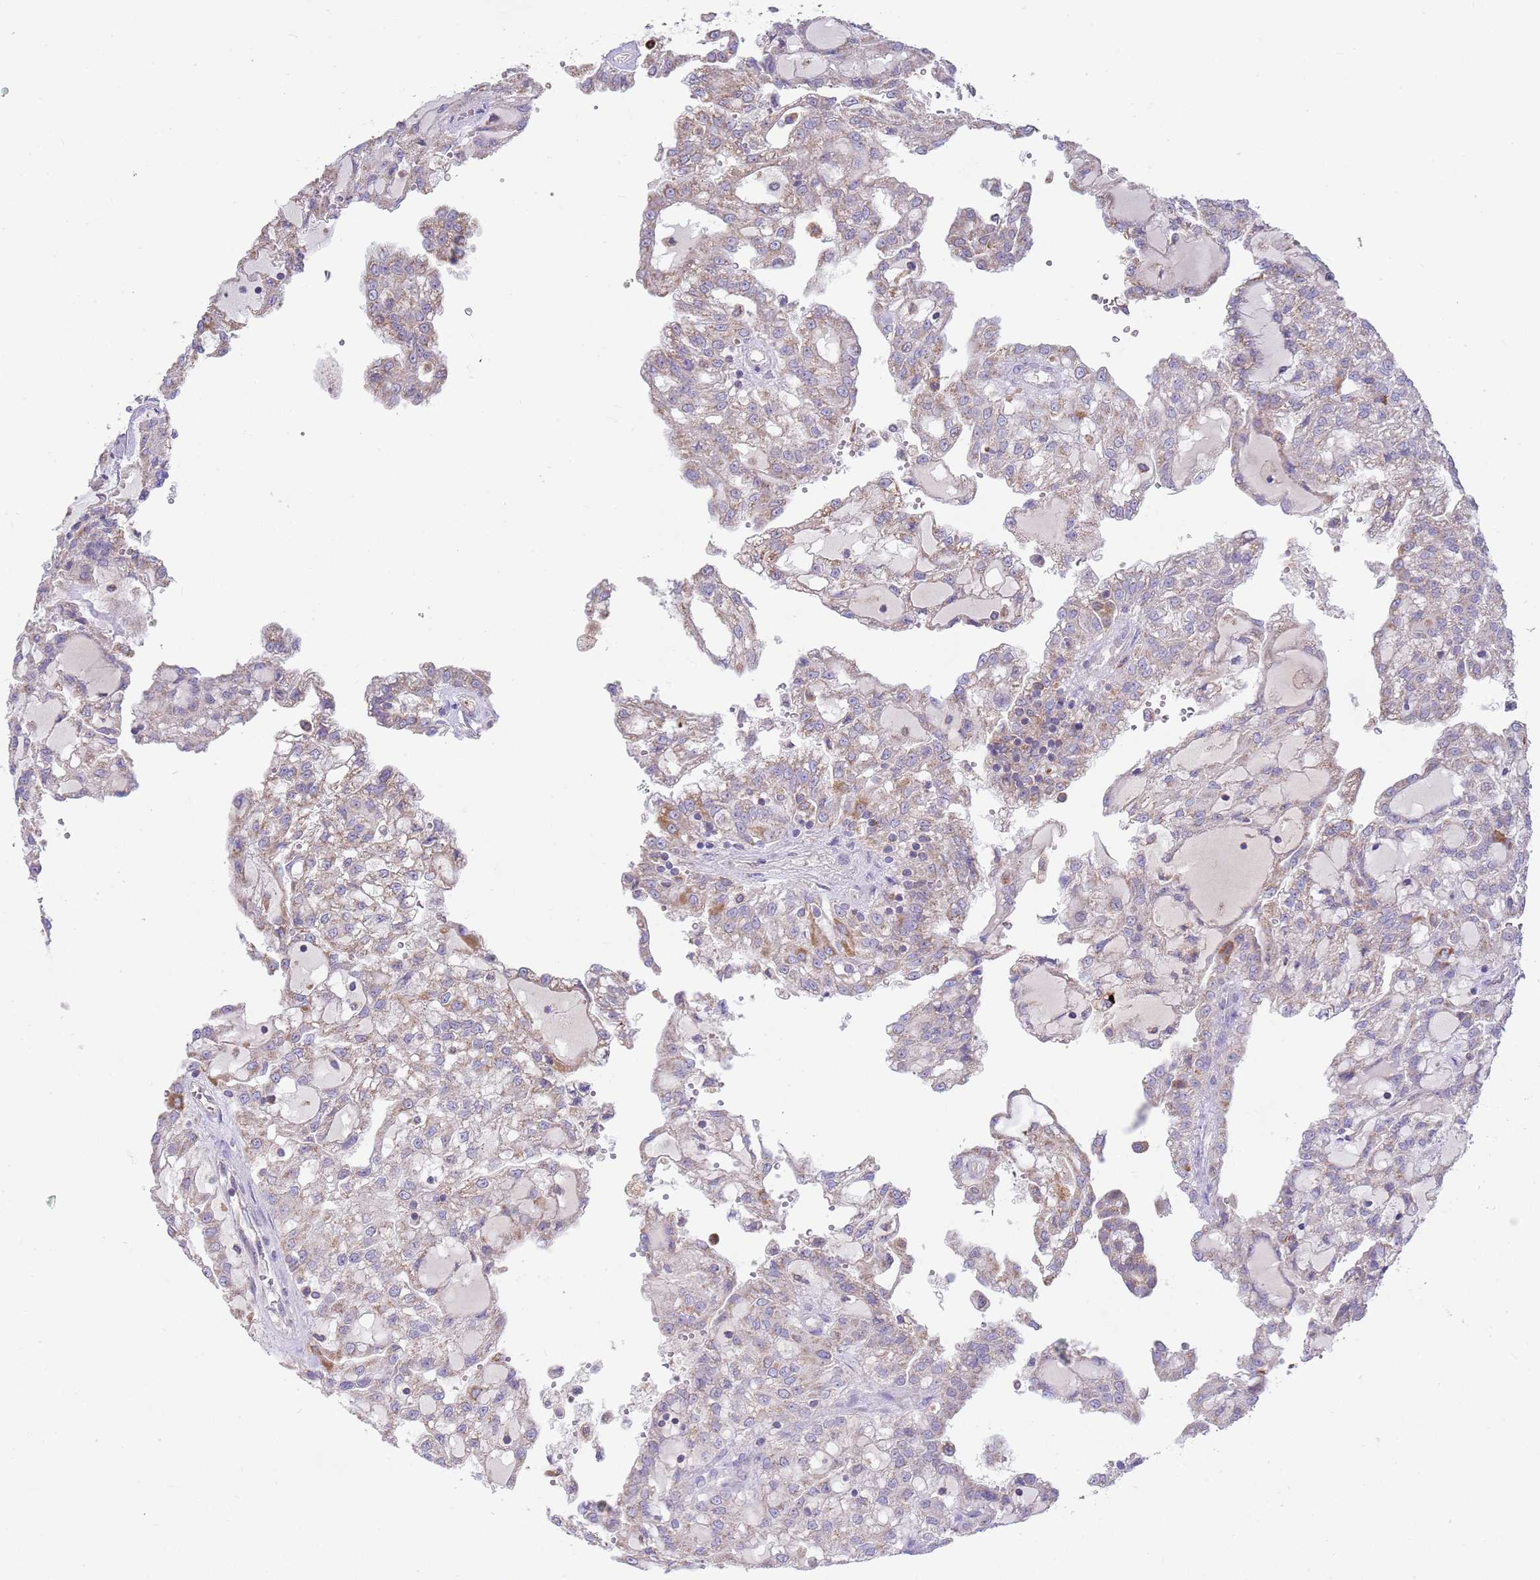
{"staining": {"intensity": "weak", "quantity": "<25%", "location": "cytoplasmic/membranous"}, "tissue": "renal cancer", "cell_type": "Tumor cells", "image_type": "cancer", "snomed": [{"axis": "morphology", "description": "Adenocarcinoma, NOS"}, {"axis": "topography", "description": "Kidney"}], "caption": "High magnification brightfield microscopy of renal adenocarcinoma stained with DAB (brown) and counterstained with hematoxylin (blue): tumor cells show no significant staining. (Brightfield microscopy of DAB (3,3'-diaminobenzidine) IHC at high magnification).", "gene": "DDT", "patient": {"sex": "male", "age": 63}}